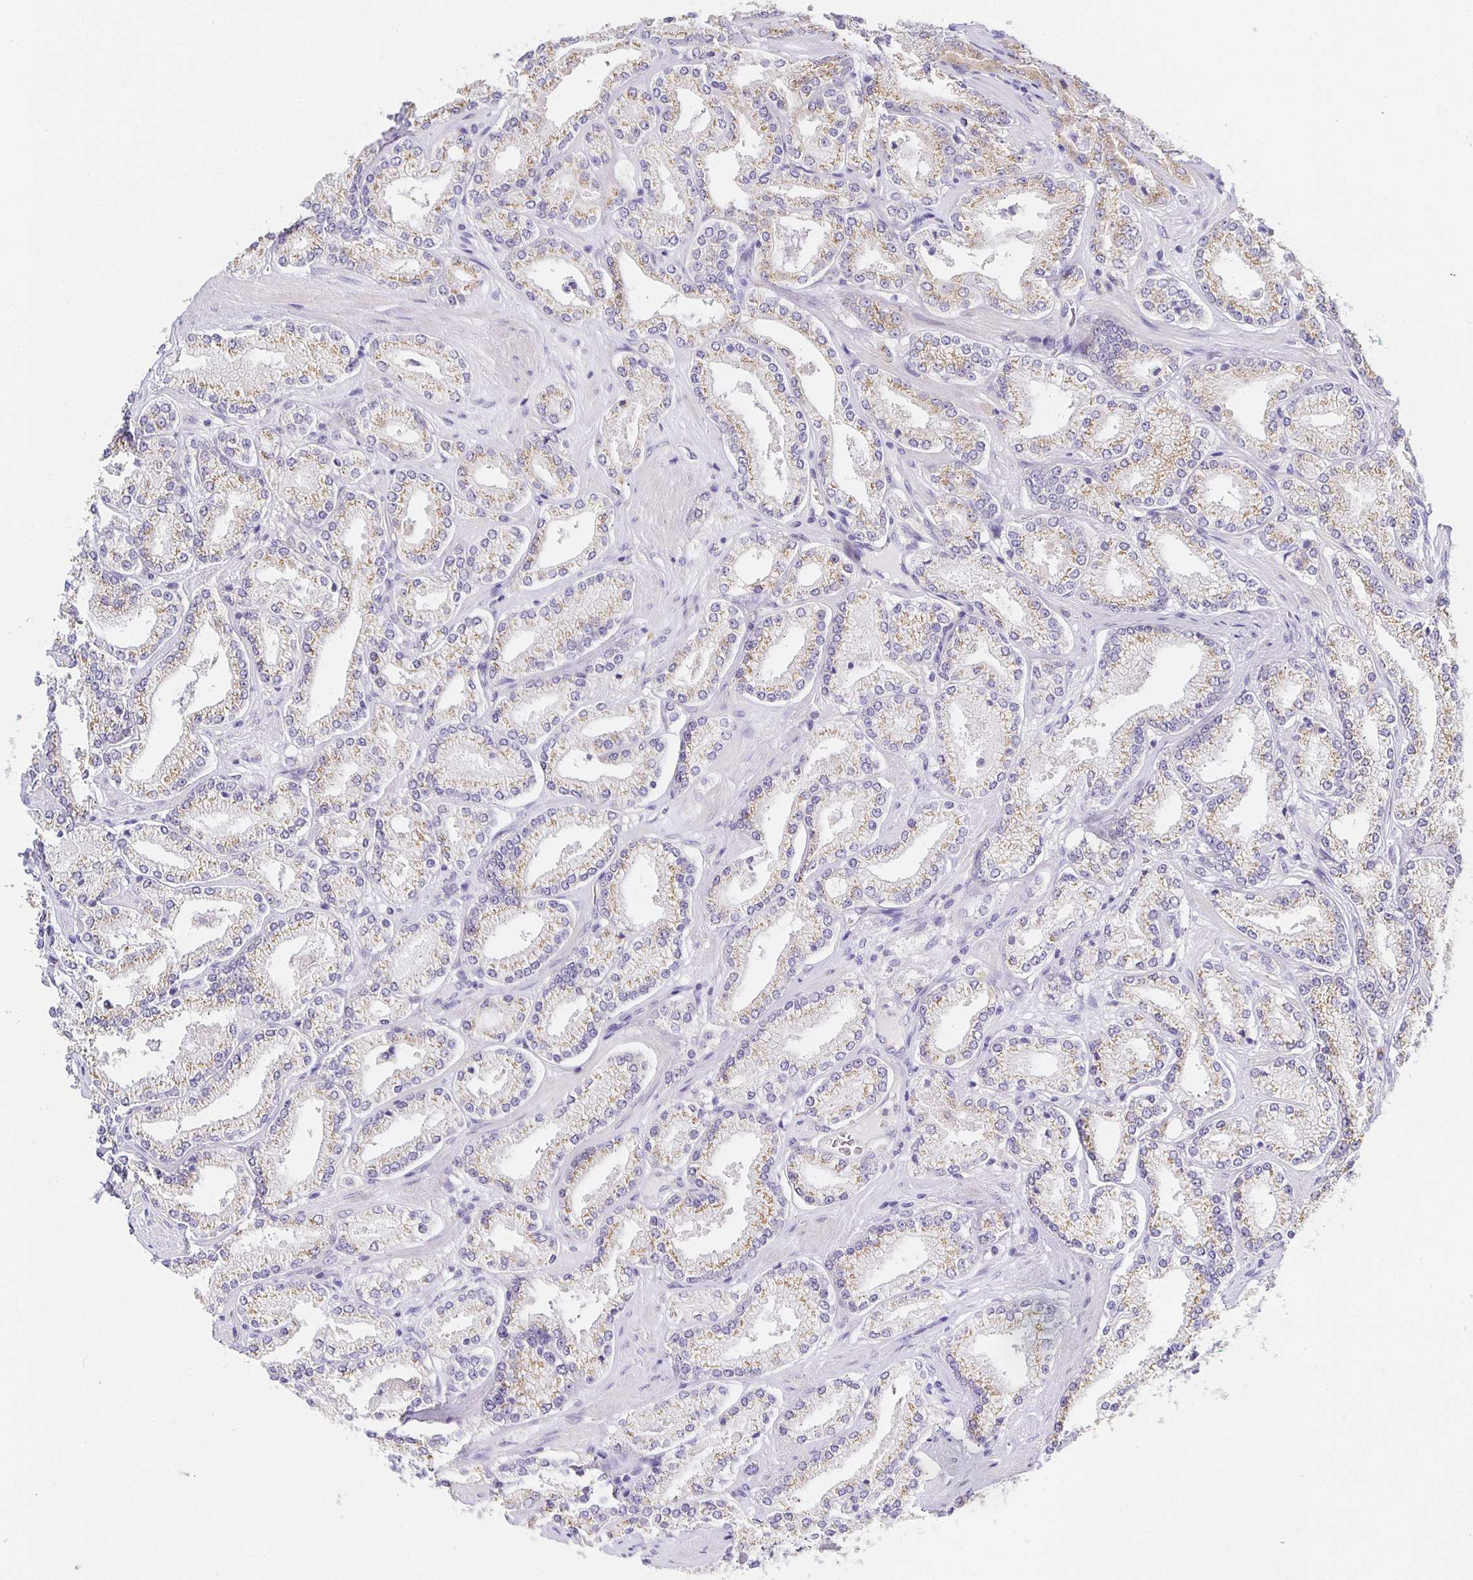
{"staining": {"intensity": "moderate", "quantity": "25%-75%", "location": "cytoplasmic/membranous"}, "tissue": "prostate cancer", "cell_type": "Tumor cells", "image_type": "cancer", "snomed": [{"axis": "morphology", "description": "Adenocarcinoma, High grade"}, {"axis": "topography", "description": "Prostate"}], "caption": "This is an image of IHC staining of prostate cancer, which shows moderate staining in the cytoplasmic/membranous of tumor cells.", "gene": "OPALIN", "patient": {"sex": "male", "age": 63}}